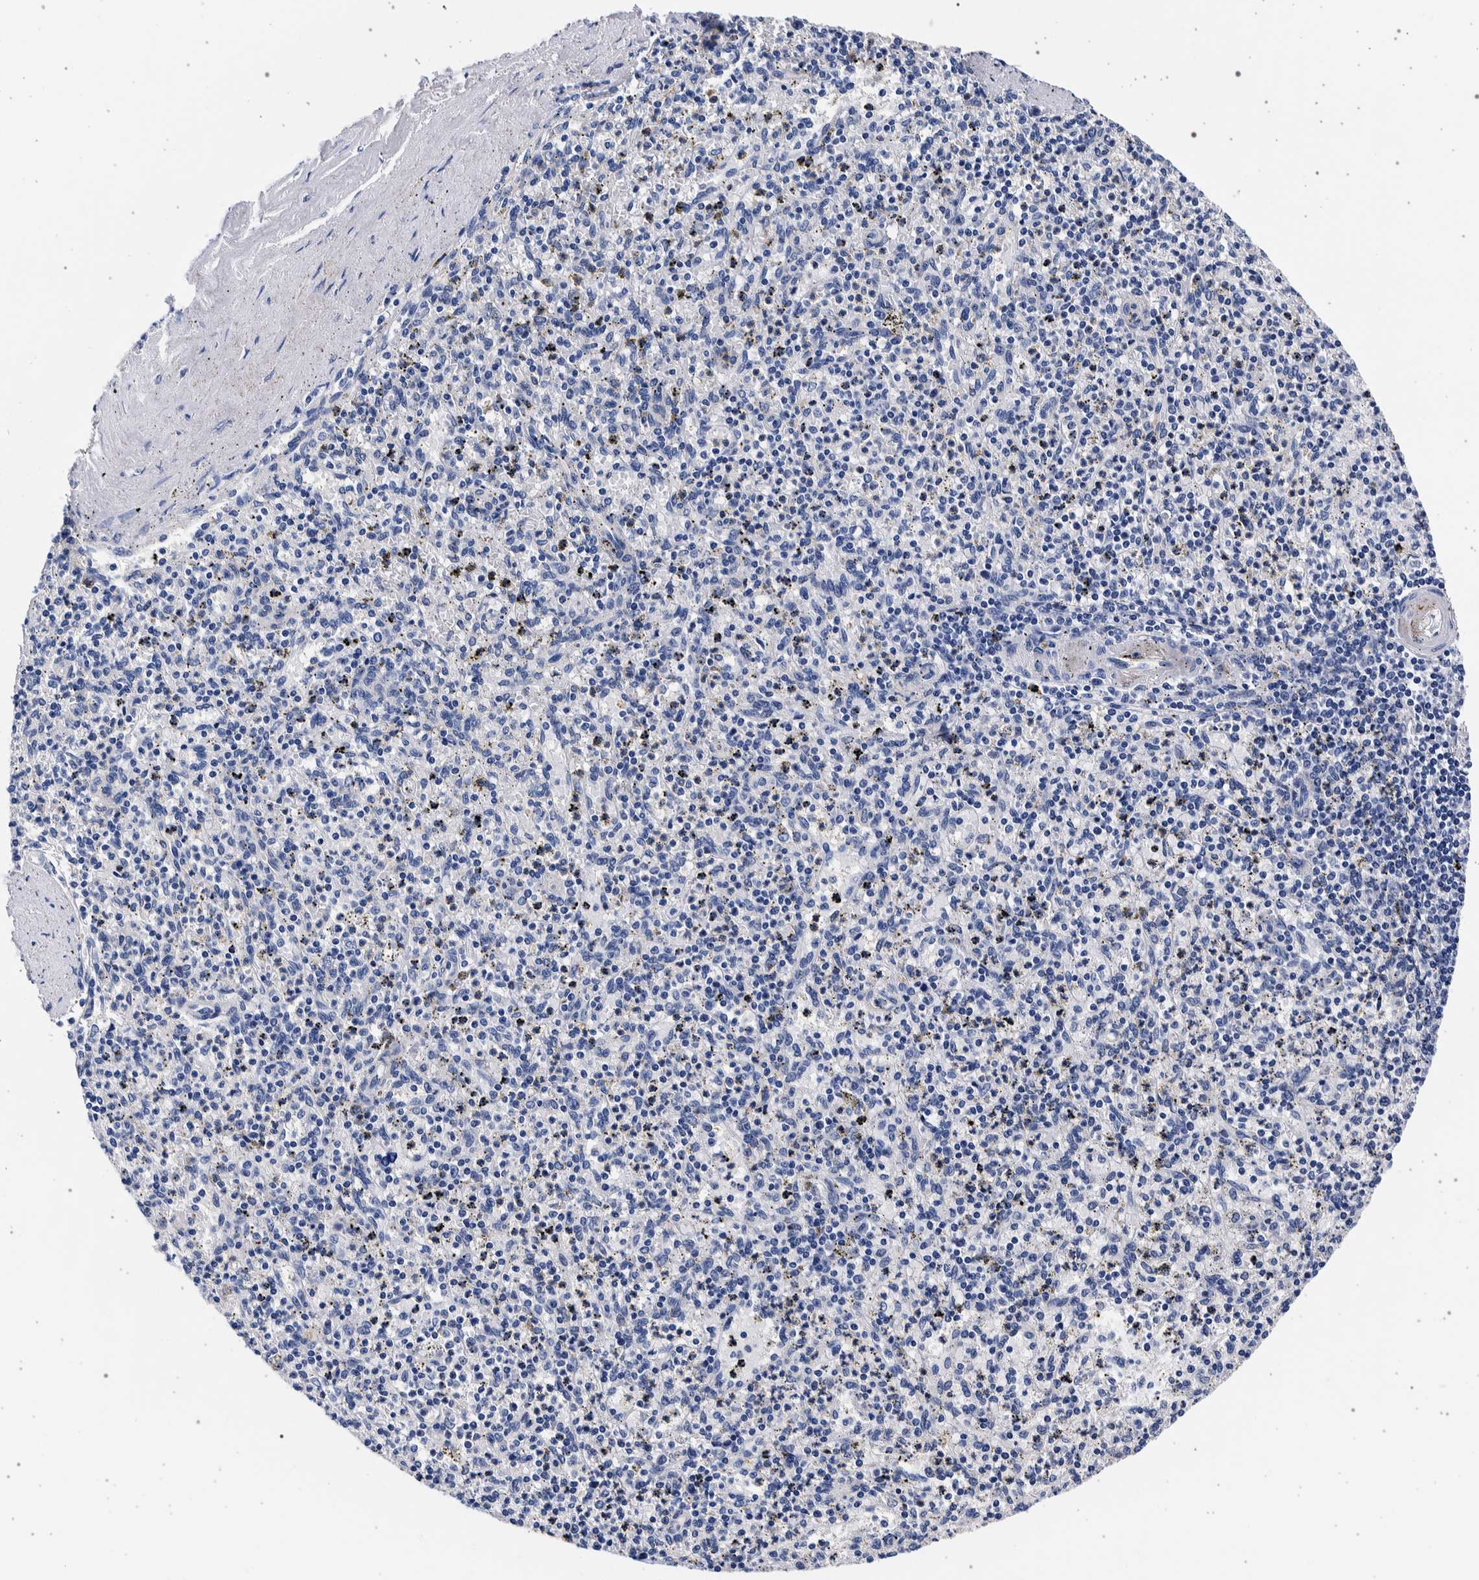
{"staining": {"intensity": "negative", "quantity": "none", "location": "none"}, "tissue": "spleen", "cell_type": "Cells in red pulp", "image_type": "normal", "snomed": [{"axis": "morphology", "description": "Normal tissue, NOS"}, {"axis": "topography", "description": "Spleen"}], "caption": "An IHC photomicrograph of unremarkable spleen is shown. There is no staining in cells in red pulp of spleen.", "gene": "NIBAN2", "patient": {"sex": "male", "age": 72}}